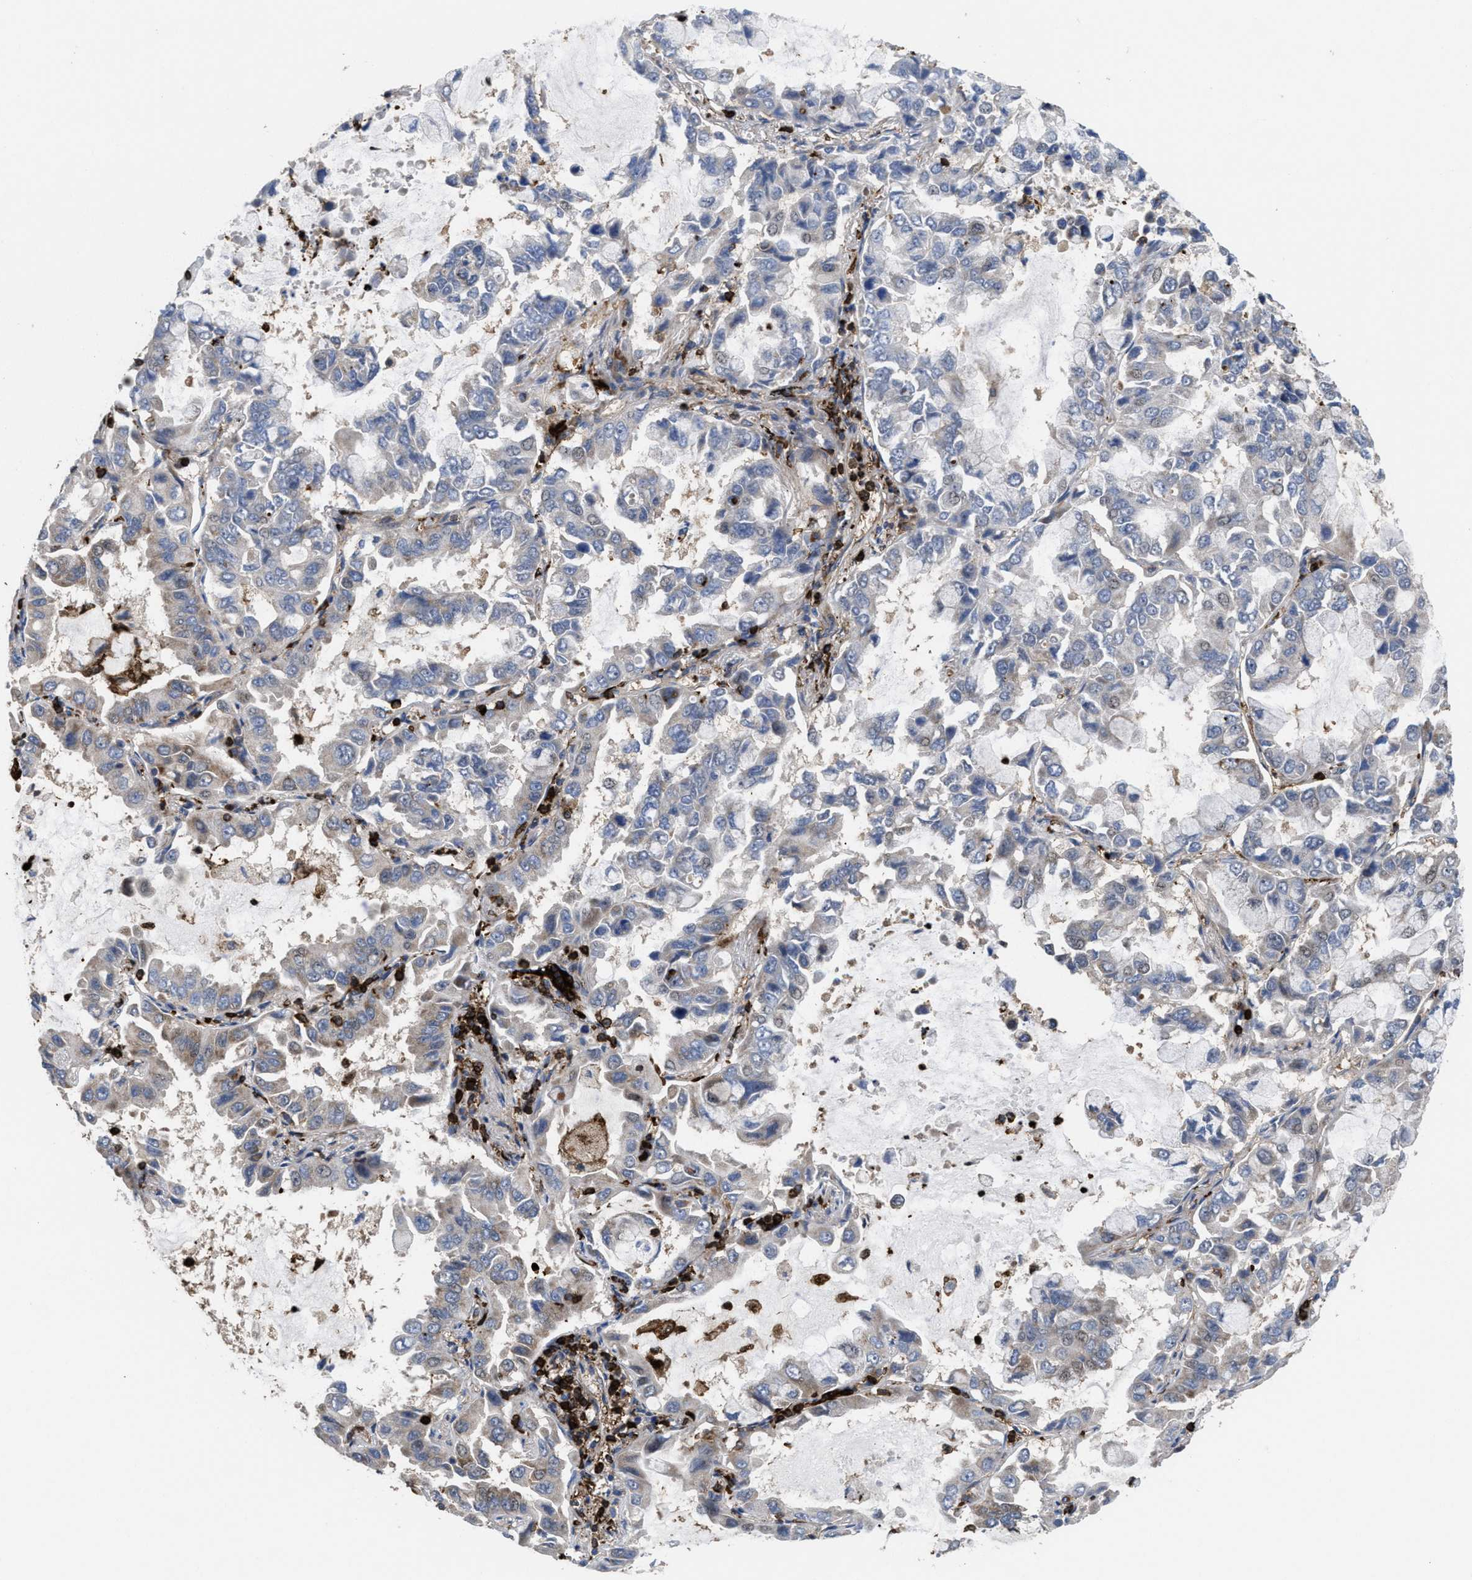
{"staining": {"intensity": "weak", "quantity": "<25%", "location": "cytoplasmic/membranous"}, "tissue": "lung cancer", "cell_type": "Tumor cells", "image_type": "cancer", "snomed": [{"axis": "morphology", "description": "Adenocarcinoma, NOS"}, {"axis": "topography", "description": "Lung"}], "caption": "DAB immunohistochemical staining of adenocarcinoma (lung) exhibits no significant staining in tumor cells.", "gene": "PTPRE", "patient": {"sex": "male", "age": 64}}